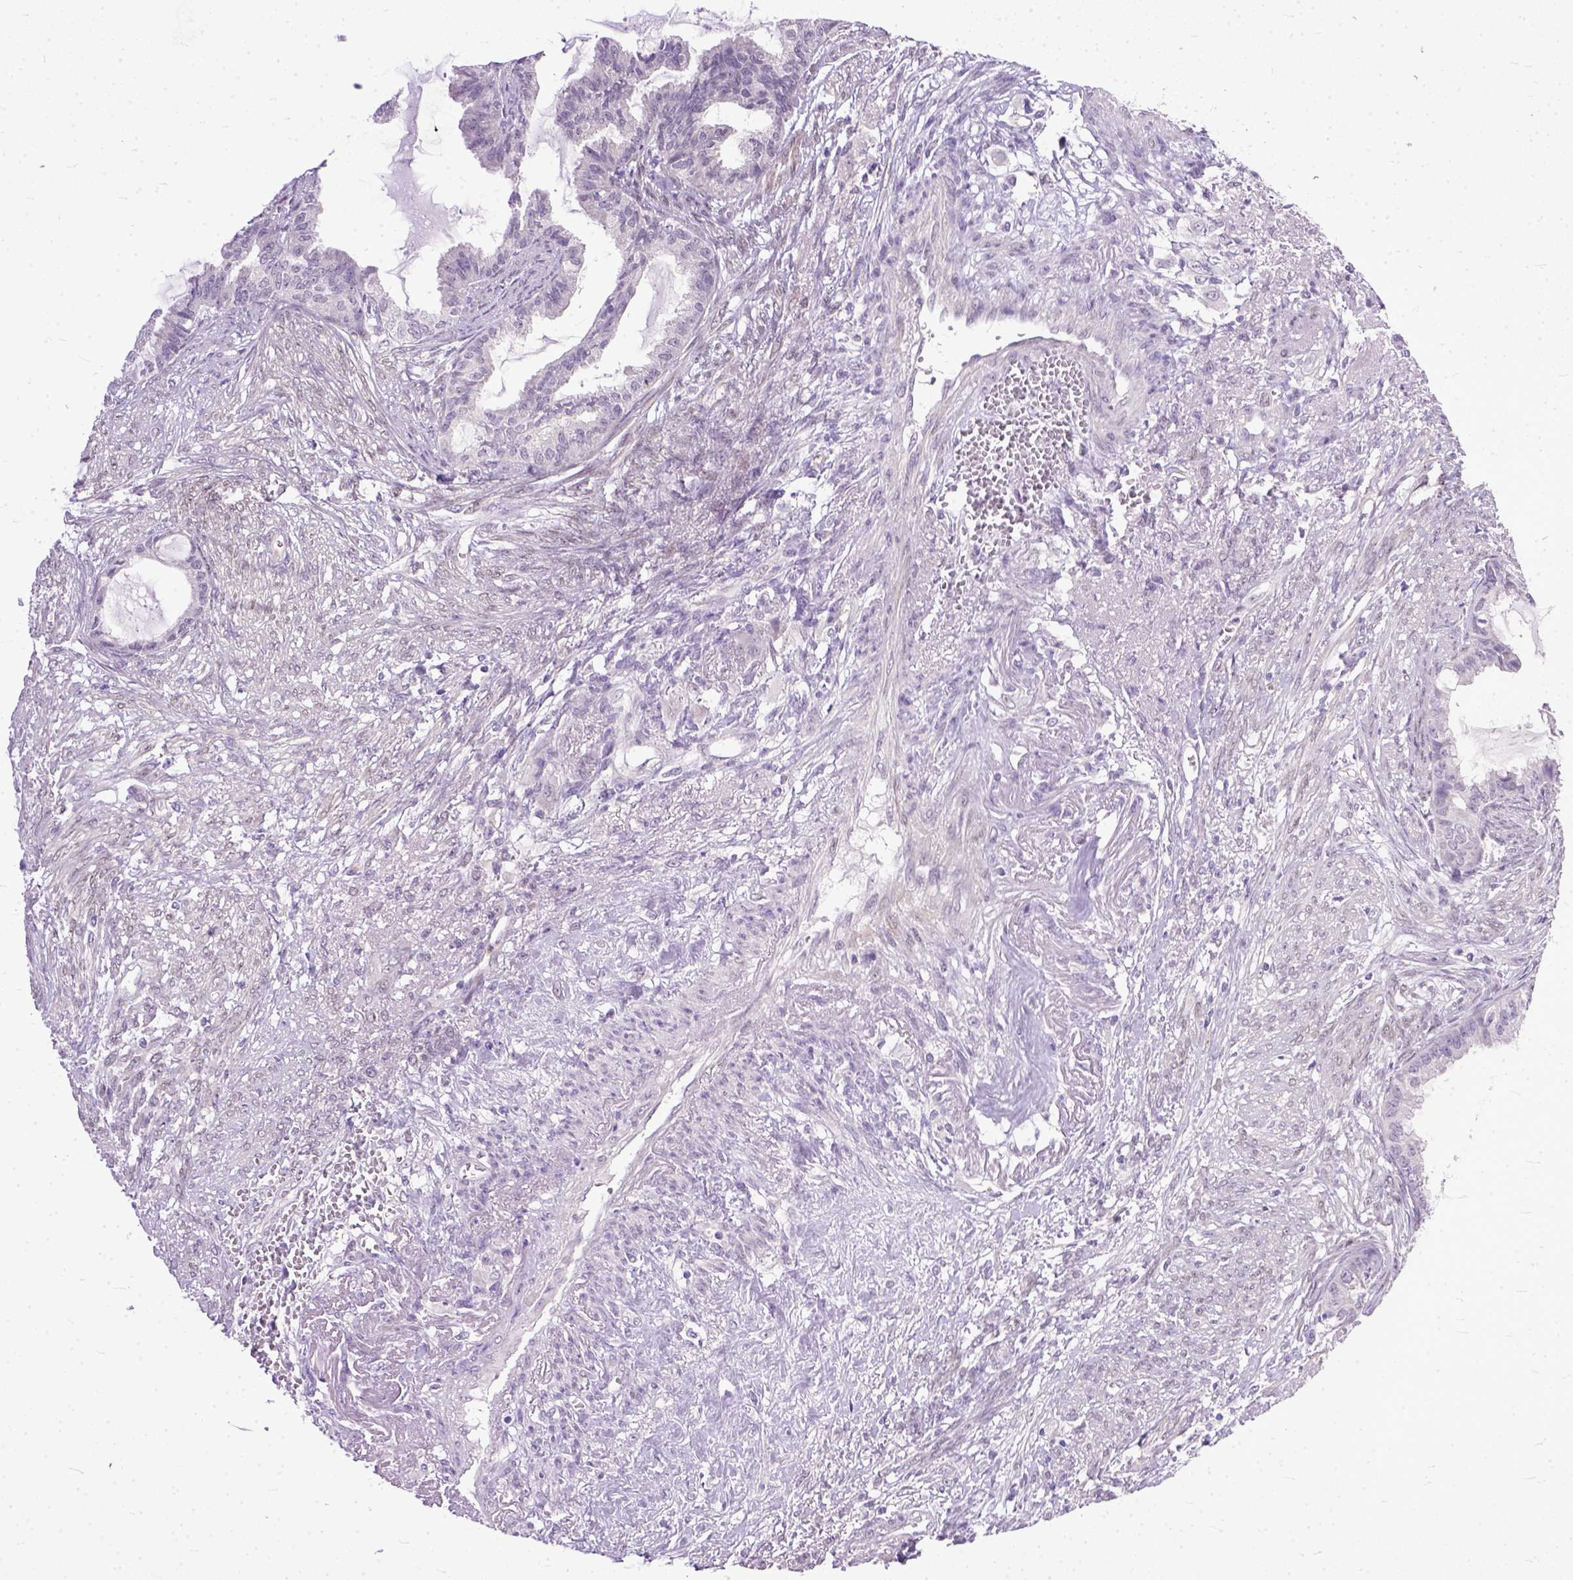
{"staining": {"intensity": "negative", "quantity": "none", "location": "none"}, "tissue": "endometrial cancer", "cell_type": "Tumor cells", "image_type": "cancer", "snomed": [{"axis": "morphology", "description": "Adenocarcinoma, NOS"}, {"axis": "topography", "description": "Endometrium"}], "caption": "Photomicrograph shows no significant protein positivity in tumor cells of endometrial cancer. Nuclei are stained in blue.", "gene": "TCEAL7", "patient": {"sex": "female", "age": 86}}